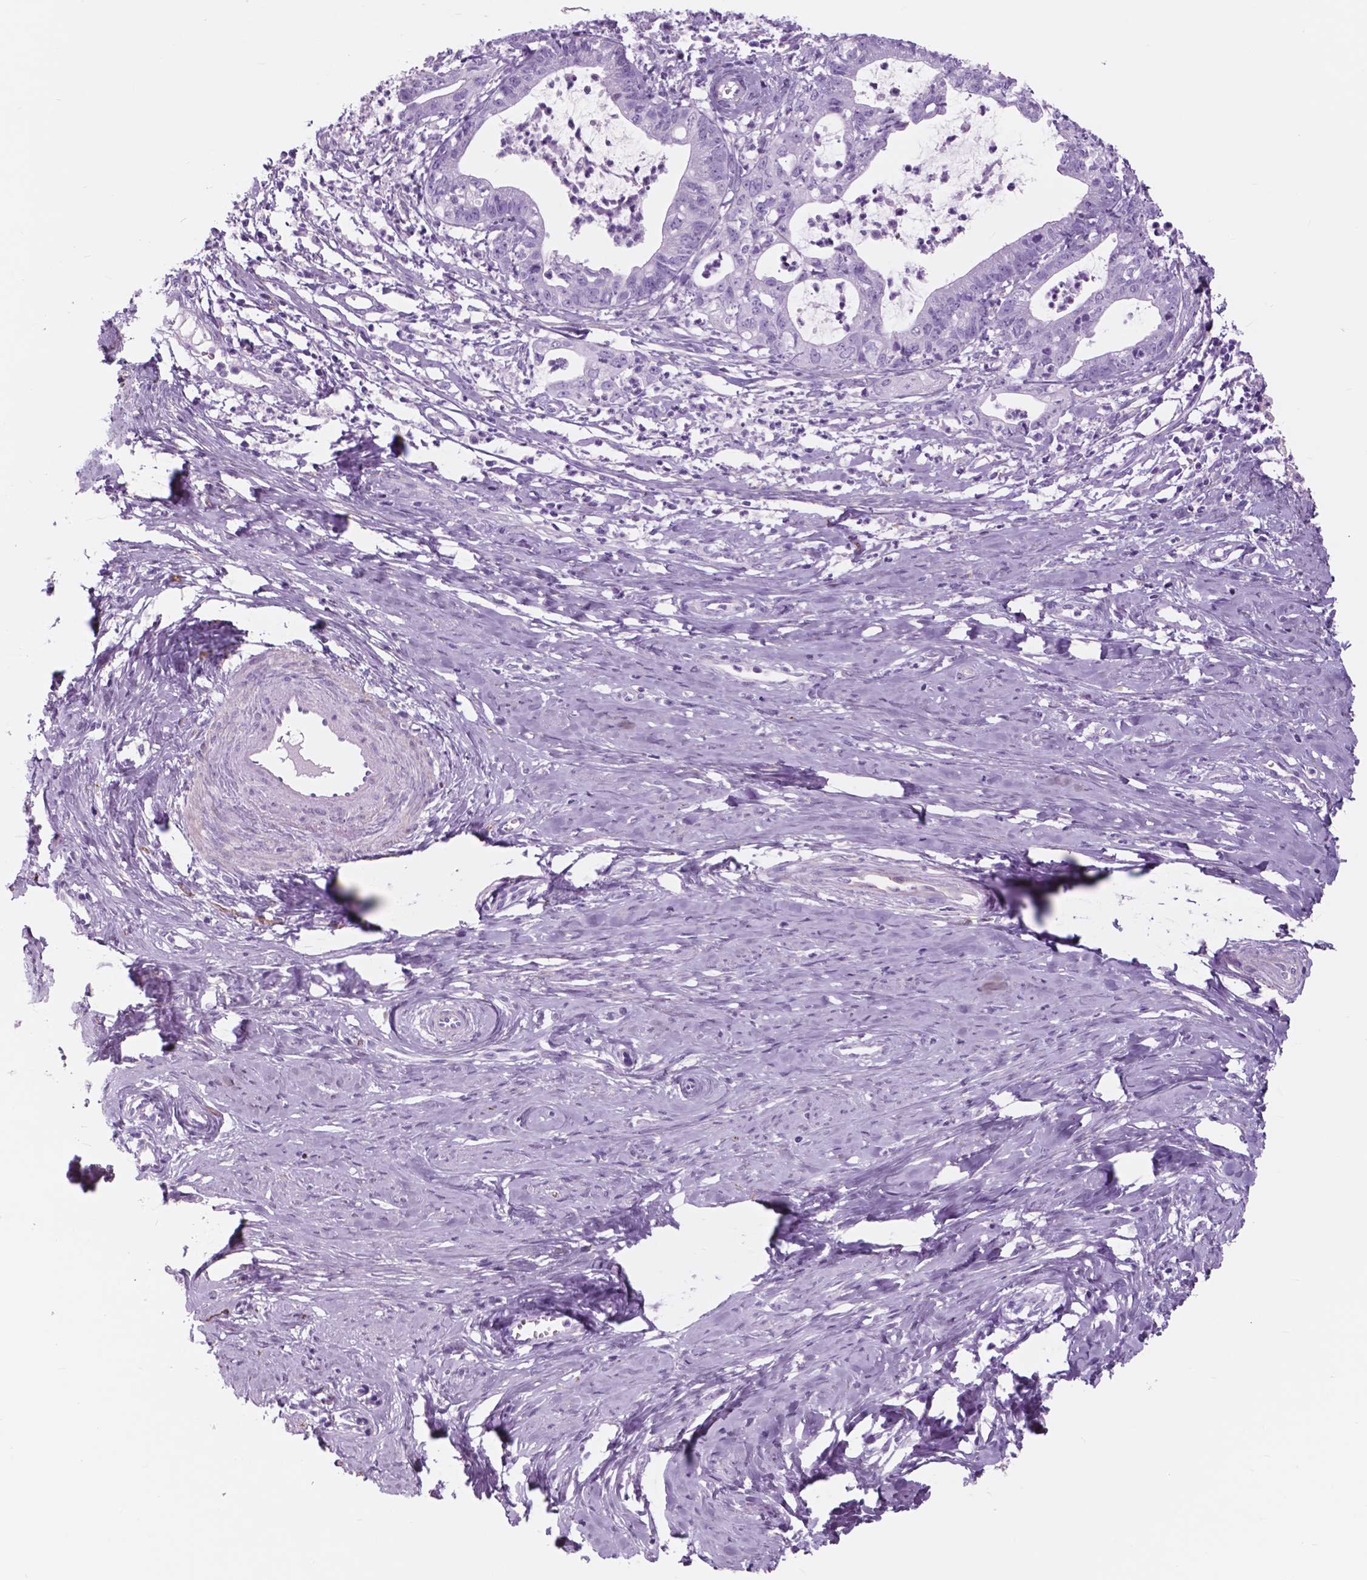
{"staining": {"intensity": "negative", "quantity": "none", "location": "none"}, "tissue": "cervical cancer", "cell_type": "Tumor cells", "image_type": "cancer", "snomed": [{"axis": "morphology", "description": "Normal tissue, NOS"}, {"axis": "morphology", "description": "Adenocarcinoma, NOS"}, {"axis": "topography", "description": "Cervix"}], "caption": "A photomicrograph of human adenocarcinoma (cervical) is negative for staining in tumor cells.", "gene": "FXYD2", "patient": {"sex": "female", "age": 38}}